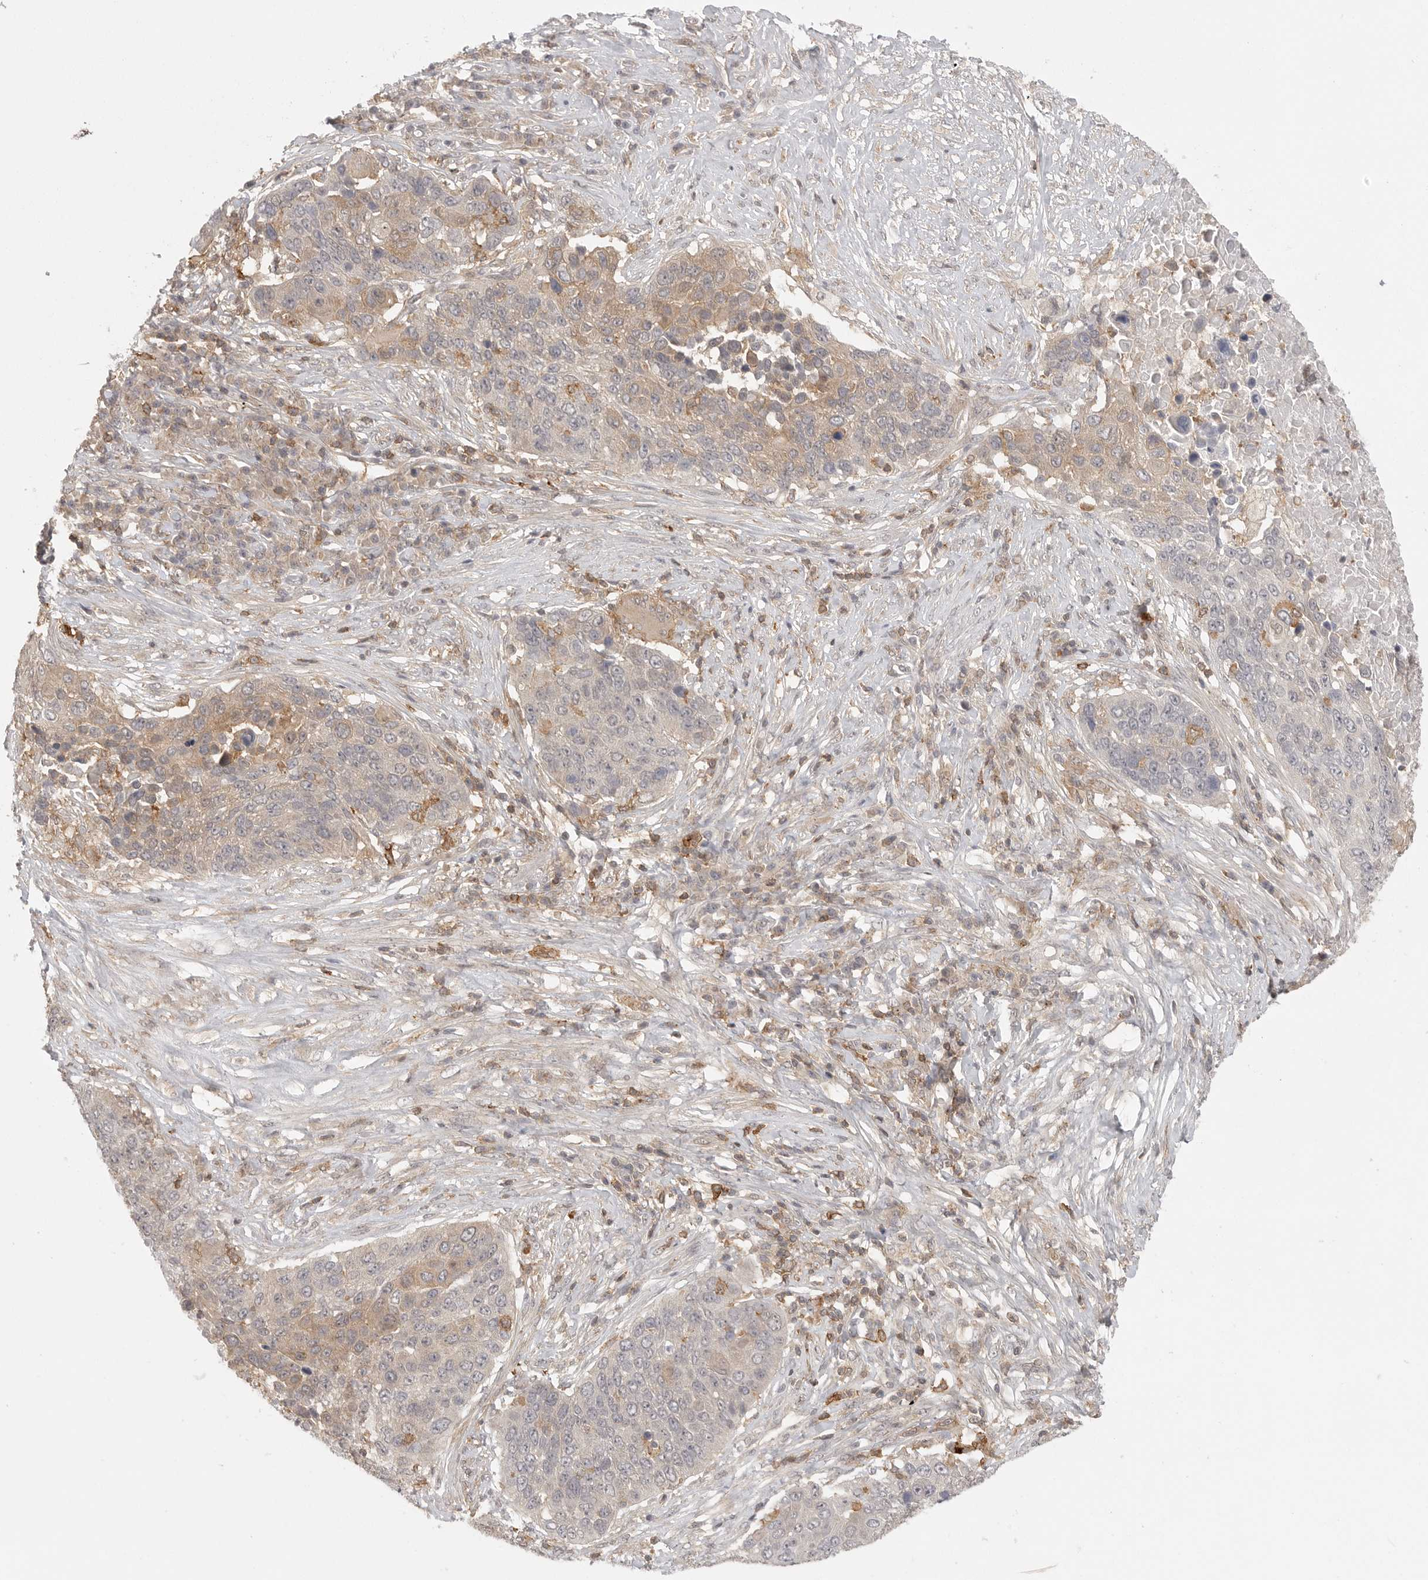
{"staining": {"intensity": "weak", "quantity": "25%-75%", "location": "cytoplasmic/membranous"}, "tissue": "lung cancer", "cell_type": "Tumor cells", "image_type": "cancer", "snomed": [{"axis": "morphology", "description": "Squamous cell carcinoma, NOS"}, {"axis": "topography", "description": "Lung"}], "caption": "Immunohistochemical staining of human squamous cell carcinoma (lung) exhibits low levels of weak cytoplasmic/membranous expression in approximately 25%-75% of tumor cells.", "gene": "DBNL", "patient": {"sex": "male", "age": 66}}